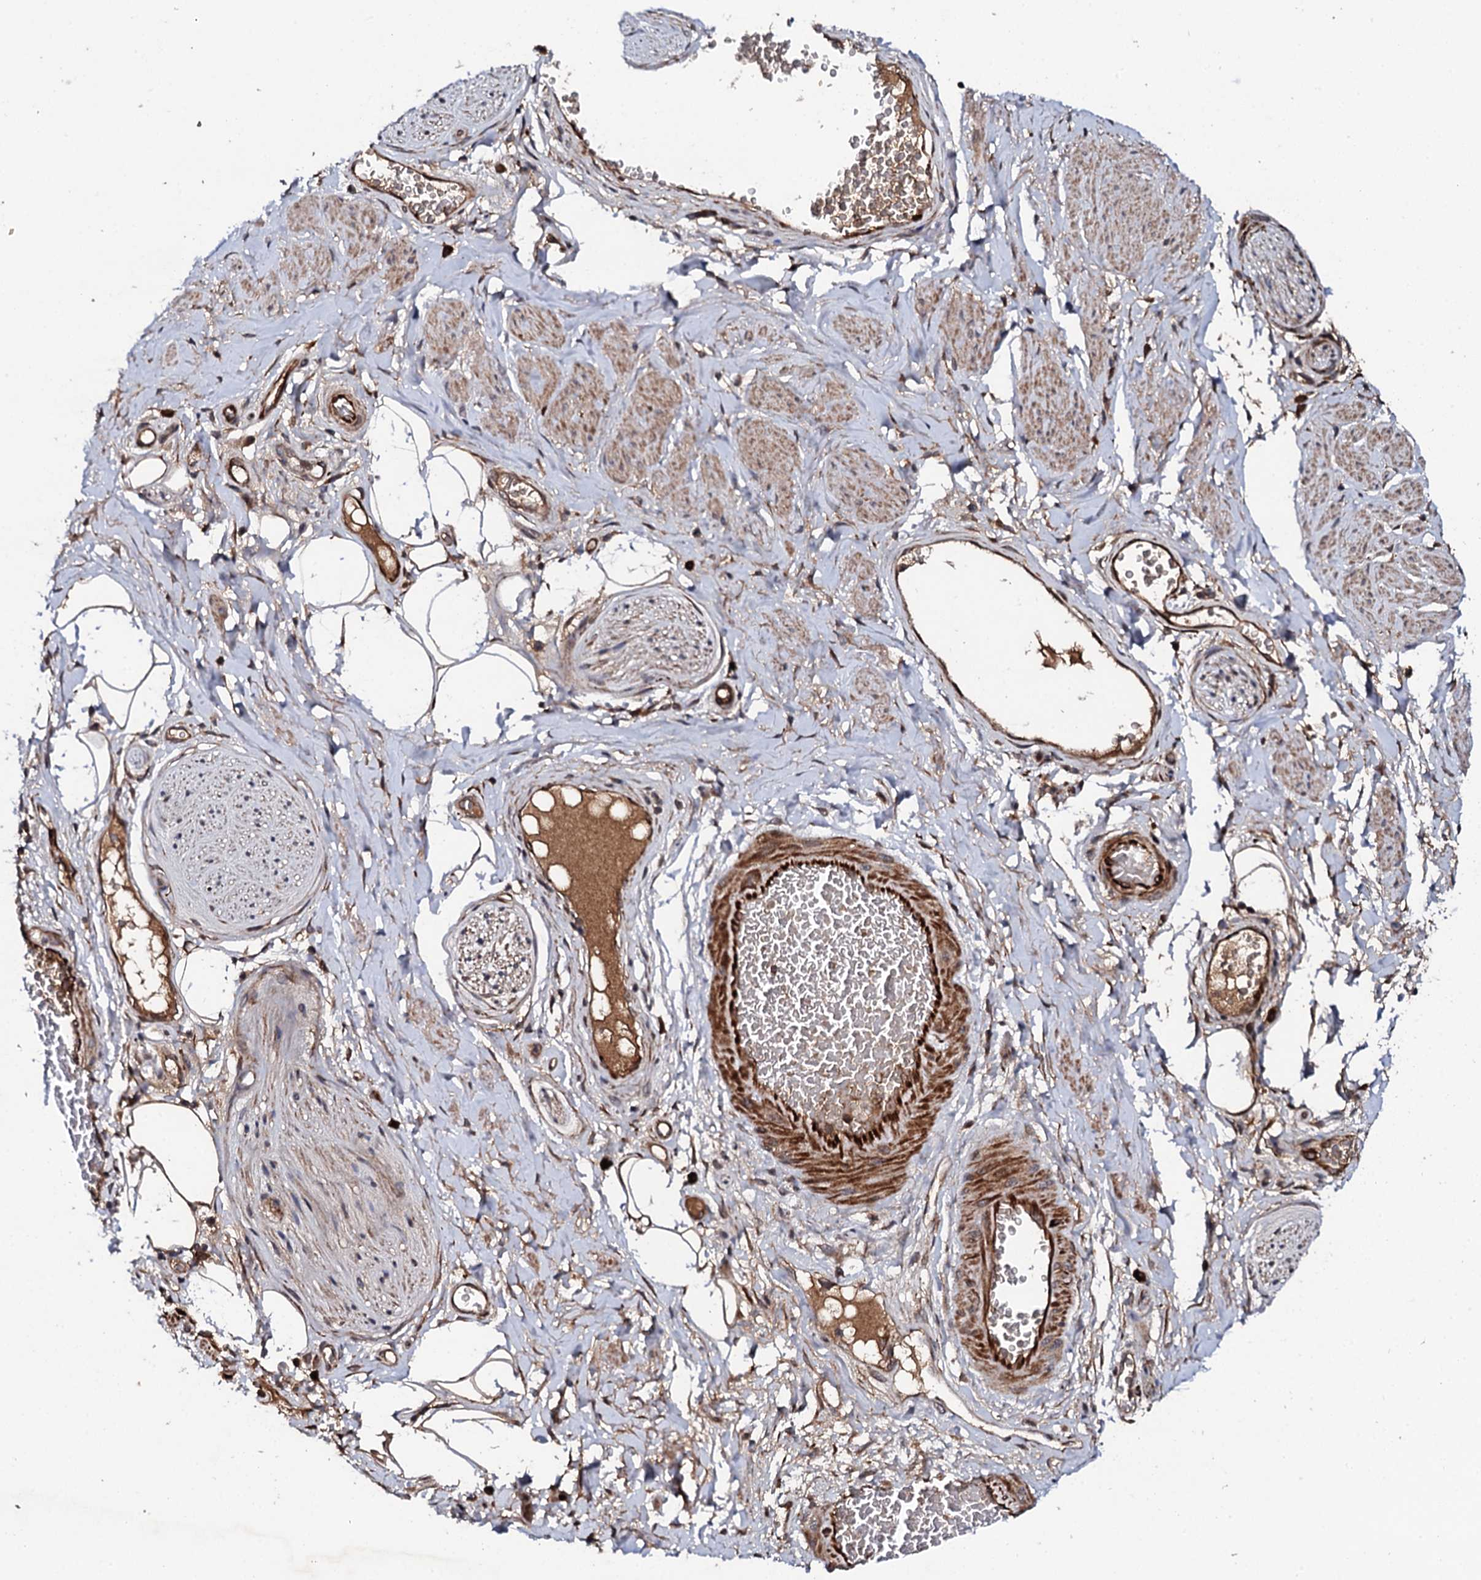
{"staining": {"intensity": "moderate", "quantity": ">75%", "location": "cytoplasmic/membranous"}, "tissue": "adipose tissue", "cell_type": "Adipocytes", "image_type": "normal", "snomed": [{"axis": "morphology", "description": "Normal tissue, NOS"}, {"axis": "morphology", "description": "Adenocarcinoma, NOS"}, {"axis": "topography", "description": "Rectum"}, {"axis": "topography", "description": "Vagina"}, {"axis": "topography", "description": "Peripheral nerve tissue"}], "caption": "This is a histology image of immunohistochemistry (IHC) staining of benign adipose tissue, which shows moderate expression in the cytoplasmic/membranous of adipocytes.", "gene": "FAM111A", "patient": {"sex": "female", "age": 71}}